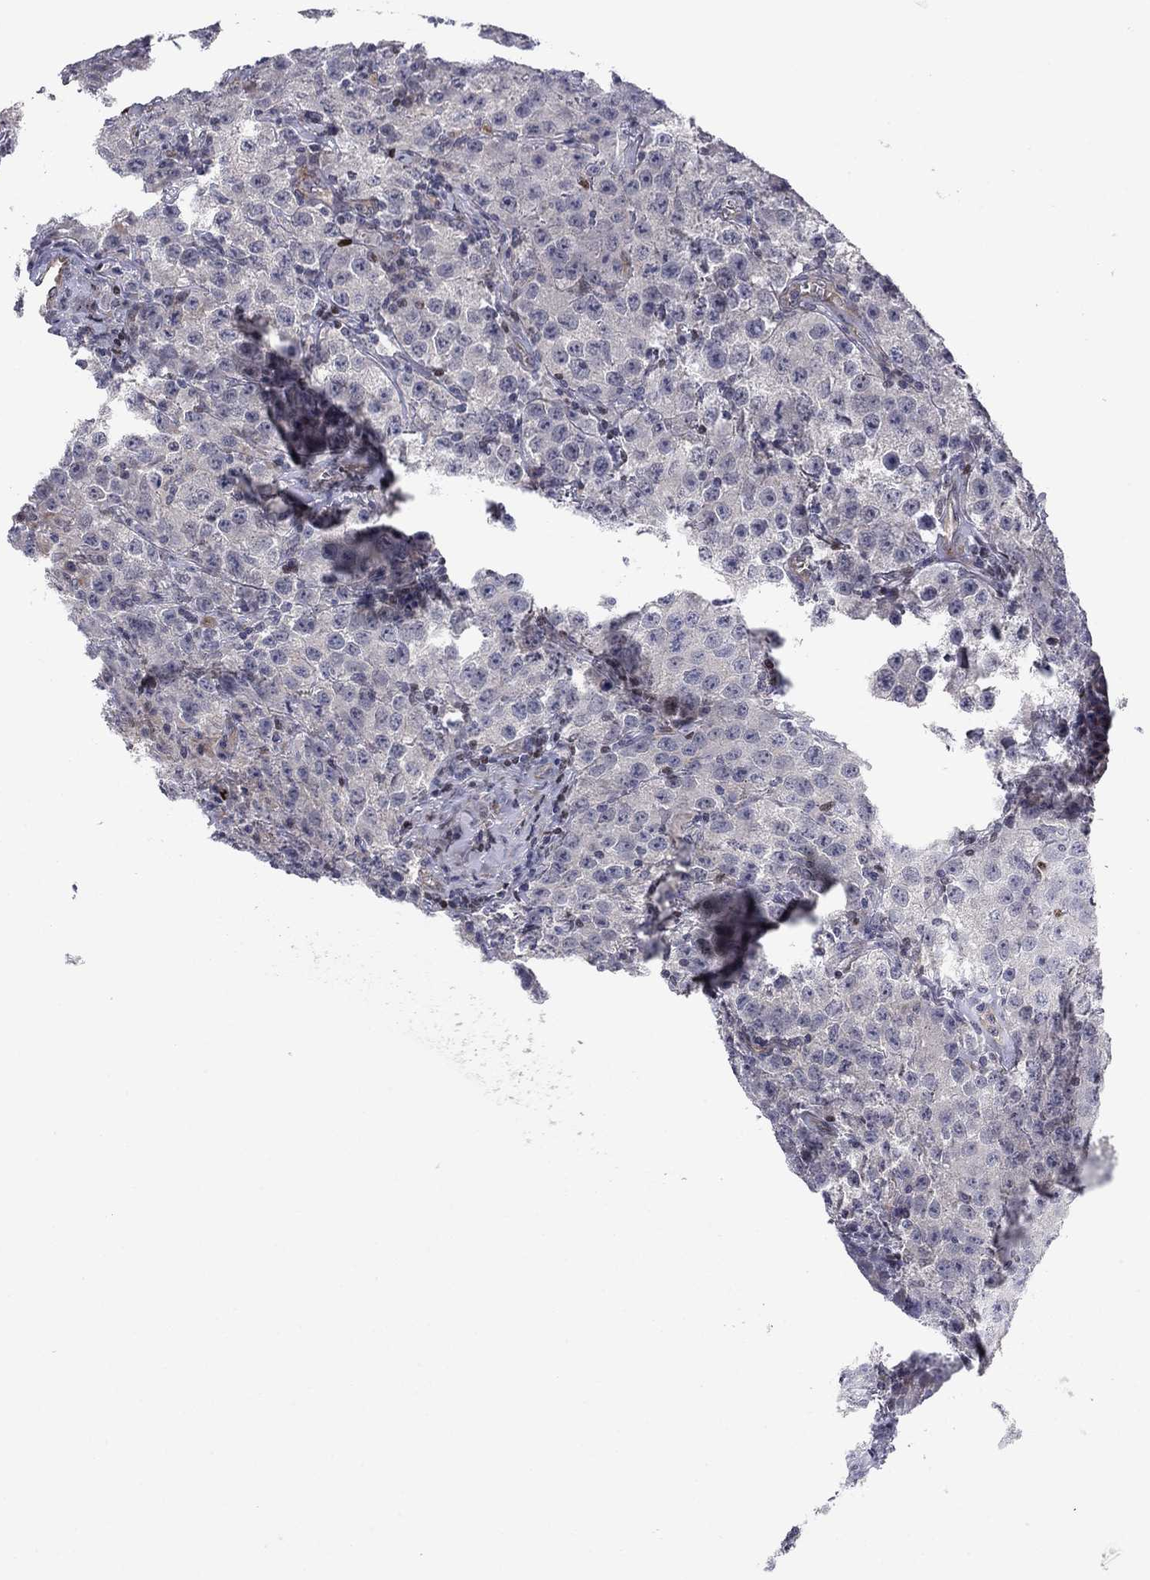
{"staining": {"intensity": "weak", "quantity": "<25%", "location": "cytoplasmic/membranous"}, "tissue": "testis cancer", "cell_type": "Tumor cells", "image_type": "cancer", "snomed": [{"axis": "morphology", "description": "Seminoma, NOS"}, {"axis": "topography", "description": "Testis"}], "caption": "DAB (3,3'-diaminobenzidine) immunohistochemical staining of human testis cancer (seminoma) exhibits no significant staining in tumor cells. The staining was performed using DAB (3,3'-diaminobenzidine) to visualize the protein expression in brown, while the nuclei were stained in blue with hematoxylin (Magnification: 20x).", "gene": "BCL11A", "patient": {"sex": "male", "age": 52}}